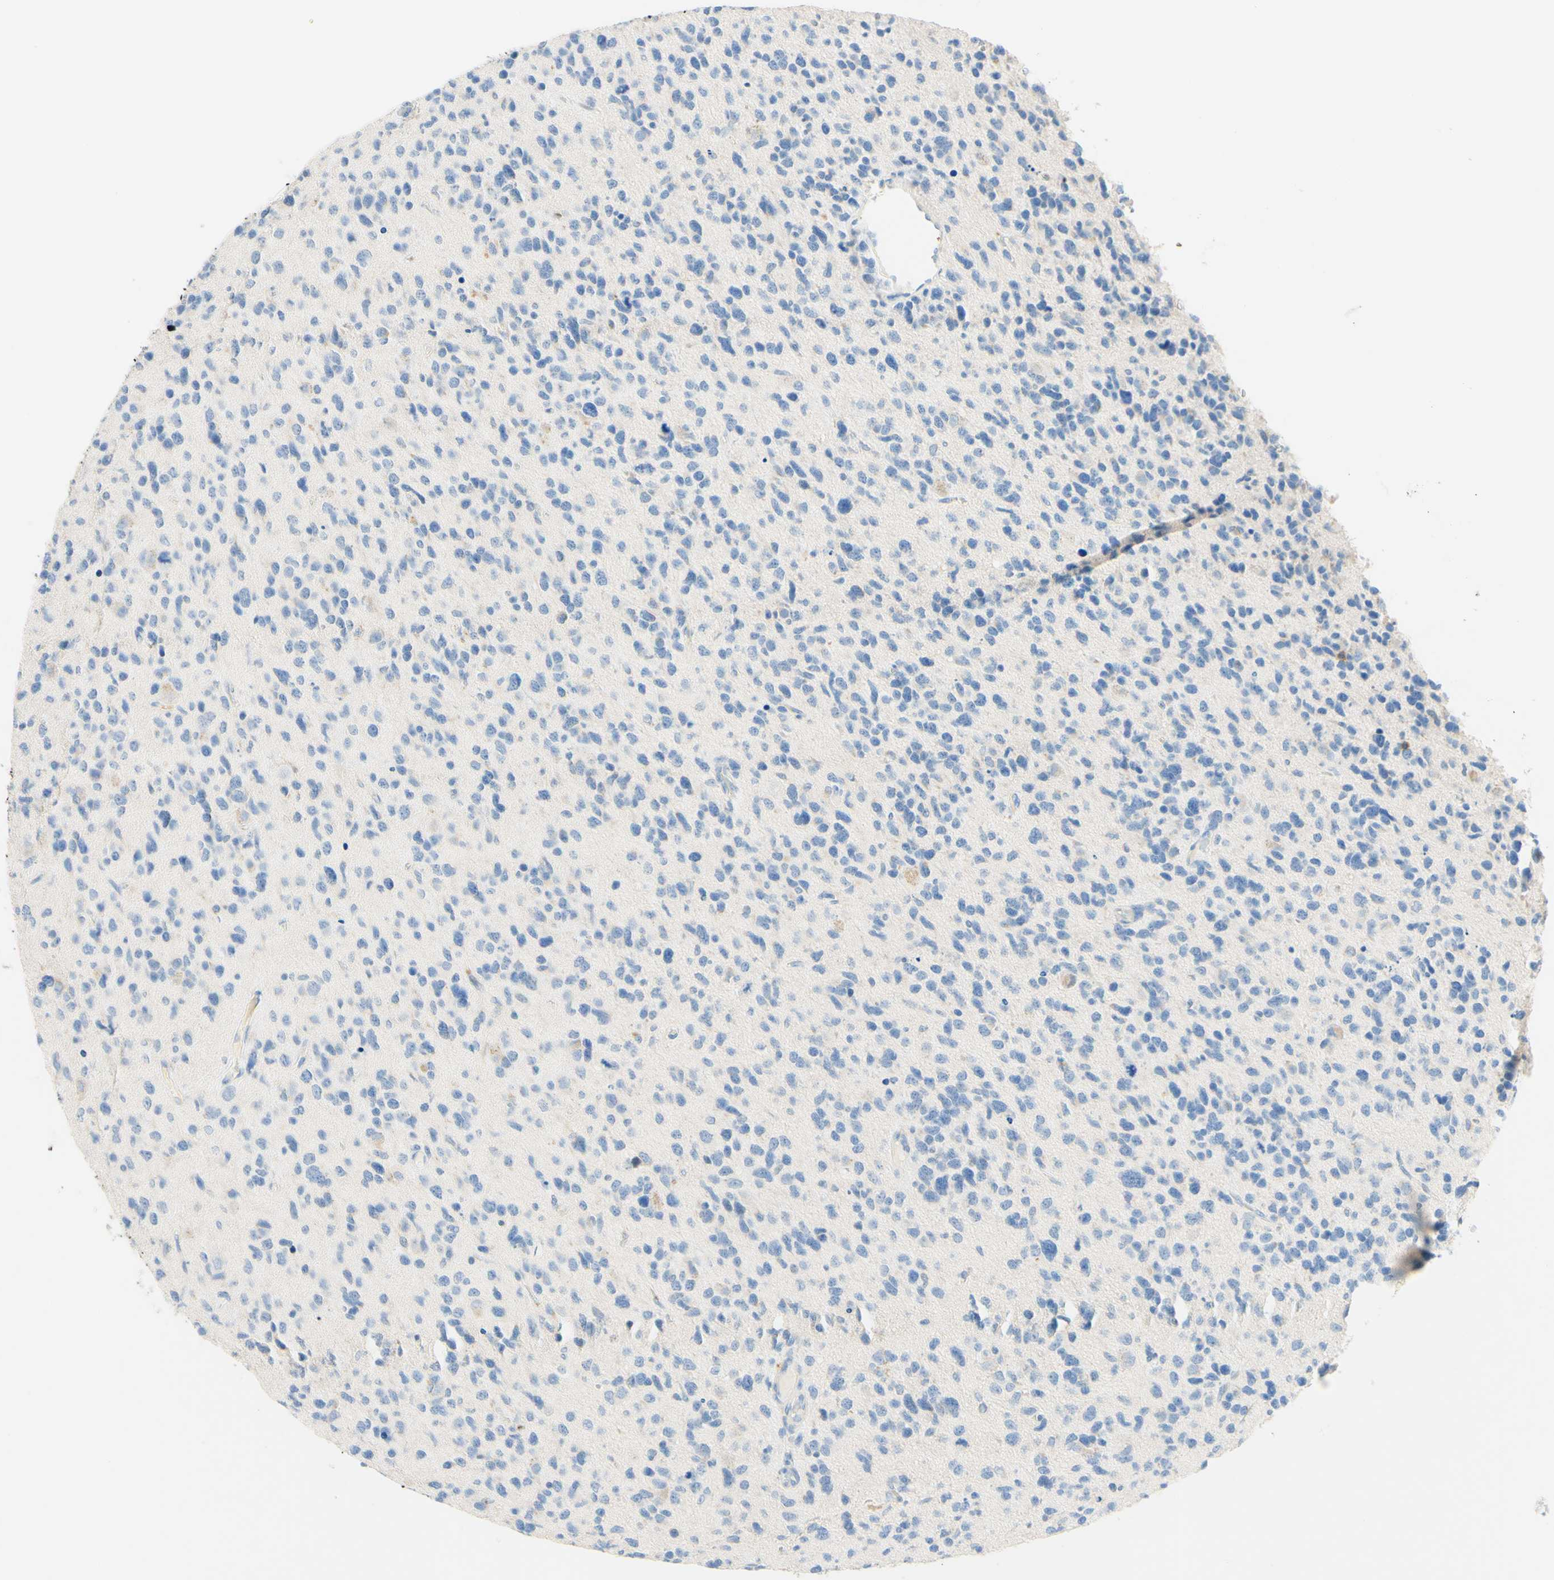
{"staining": {"intensity": "negative", "quantity": "none", "location": "none"}, "tissue": "glioma", "cell_type": "Tumor cells", "image_type": "cancer", "snomed": [{"axis": "morphology", "description": "Glioma, malignant, High grade"}, {"axis": "topography", "description": "Brain"}], "caption": "High power microscopy micrograph of an immunohistochemistry (IHC) micrograph of malignant high-grade glioma, revealing no significant expression in tumor cells.", "gene": "LAT", "patient": {"sex": "female", "age": 58}}